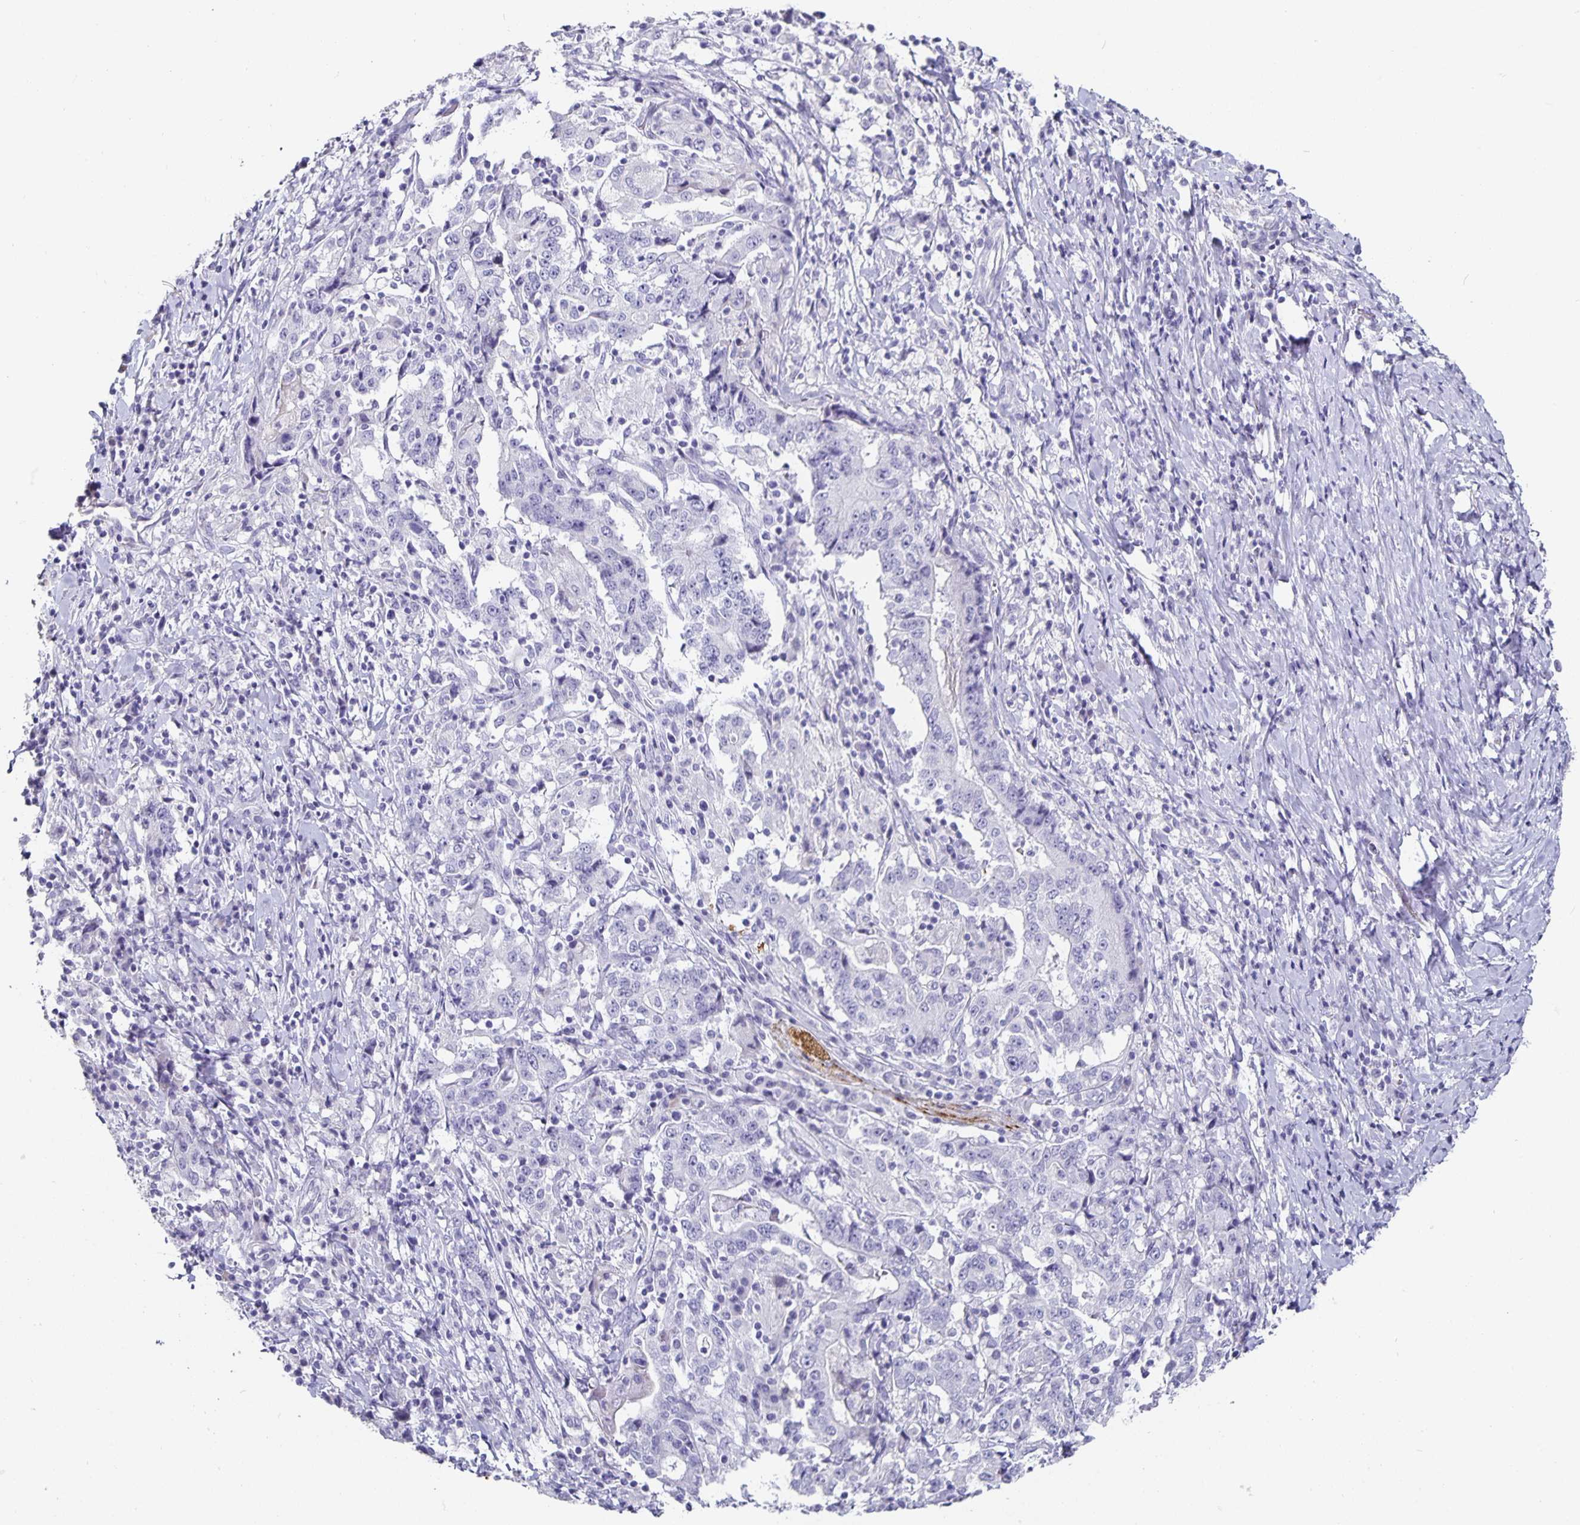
{"staining": {"intensity": "negative", "quantity": "none", "location": "none"}, "tissue": "stomach cancer", "cell_type": "Tumor cells", "image_type": "cancer", "snomed": [{"axis": "morphology", "description": "Normal tissue, NOS"}, {"axis": "morphology", "description": "Adenocarcinoma, NOS"}, {"axis": "topography", "description": "Stomach, upper"}, {"axis": "topography", "description": "Stomach"}], "caption": "DAB immunohistochemical staining of adenocarcinoma (stomach) shows no significant staining in tumor cells. The staining is performed using DAB brown chromogen with nuclei counter-stained in using hematoxylin.", "gene": "CHGA", "patient": {"sex": "male", "age": 59}}